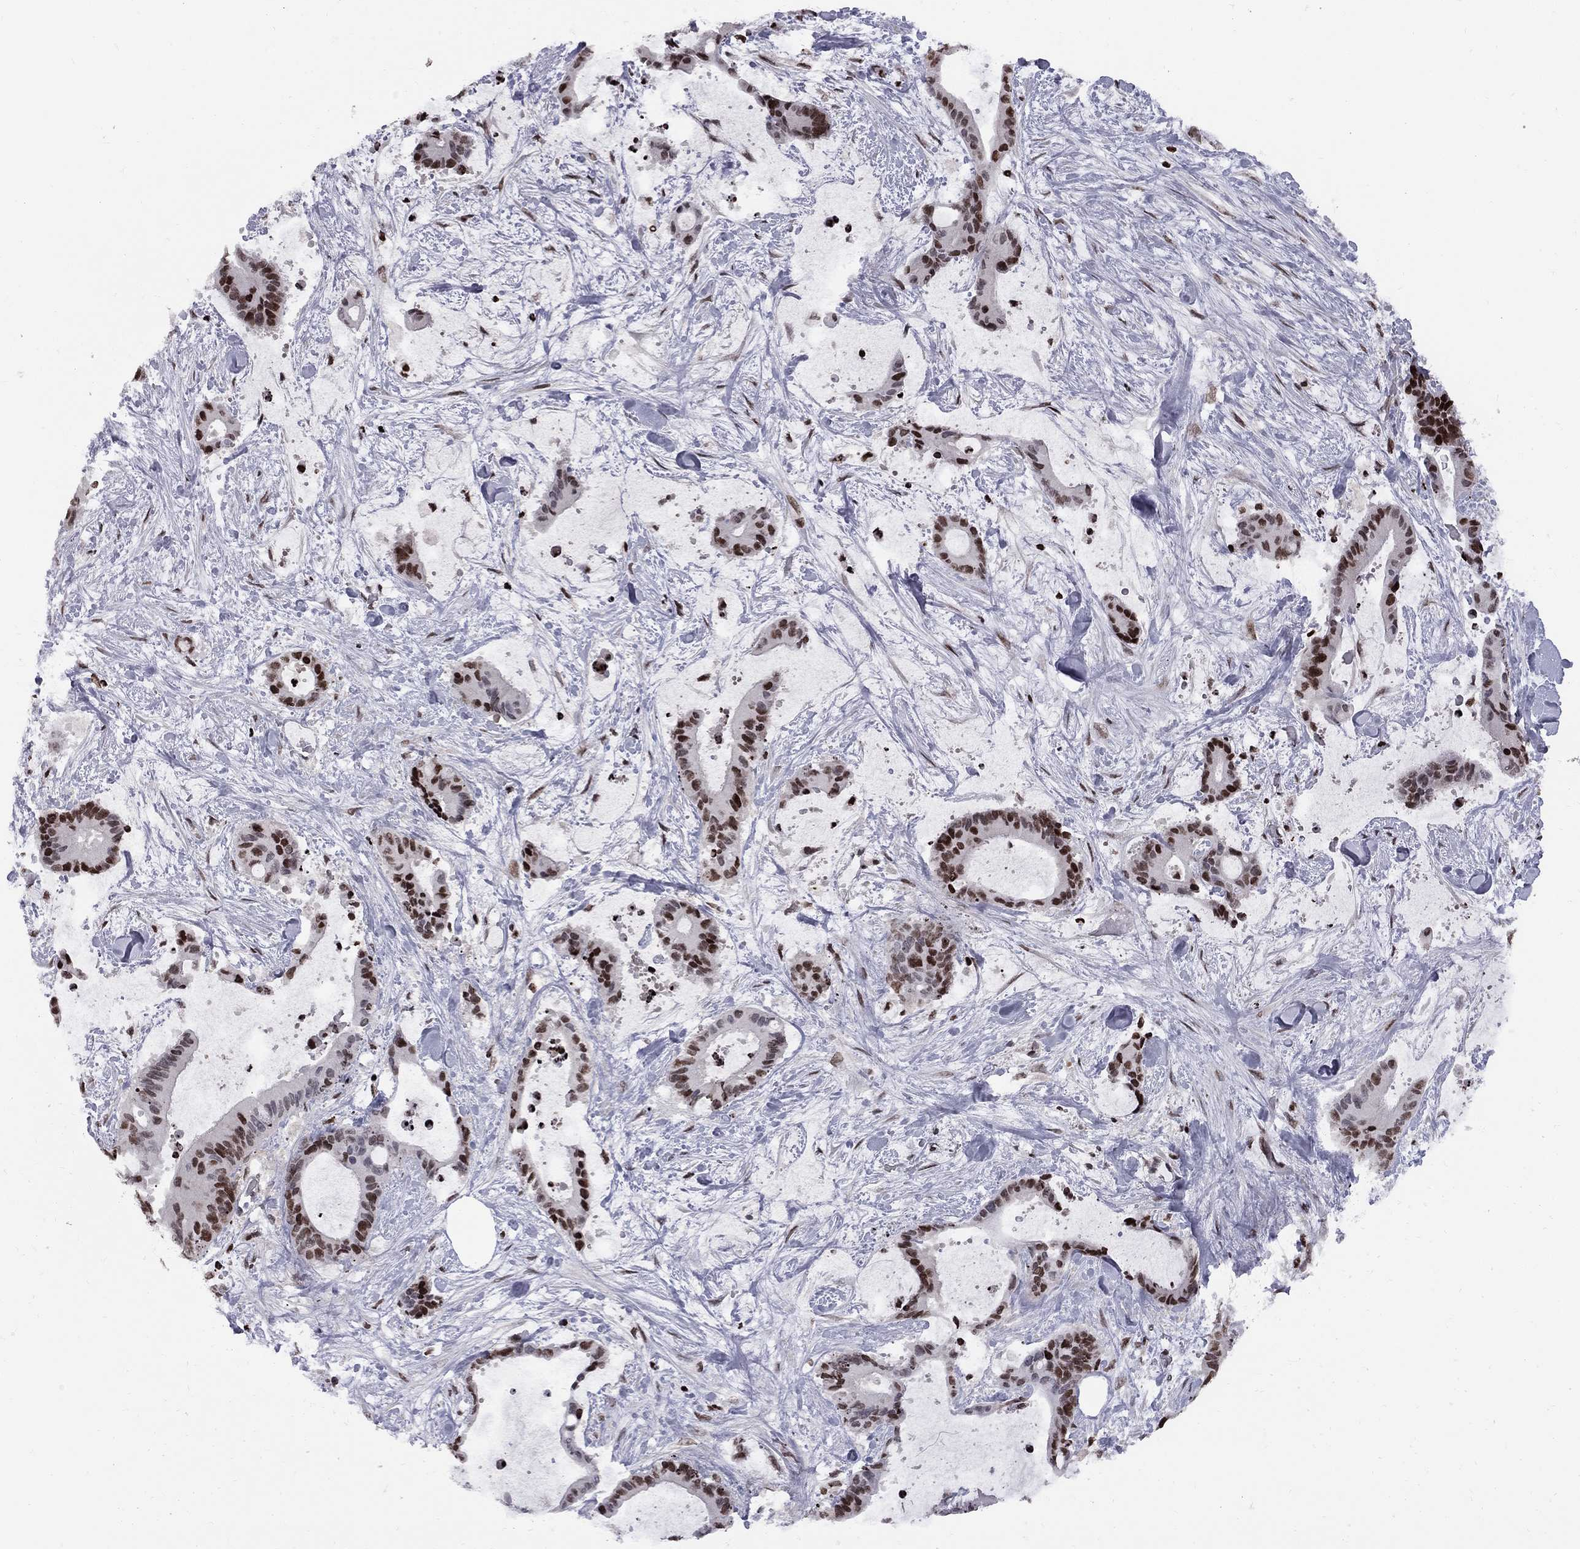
{"staining": {"intensity": "strong", "quantity": ">75%", "location": "nuclear"}, "tissue": "liver cancer", "cell_type": "Tumor cells", "image_type": "cancer", "snomed": [{"axis": "morphology", "description": "Cholangiocarcinoma"}, {"axis": "topography", "description": "Liver"}], "caption": "A brown stain labels strong nuclear staining of a protein in human cholangiocarcinoma (liver) tumor cells.", "gene": "RNASEH2C", "patient": {"sex": "female", "age": 73}}